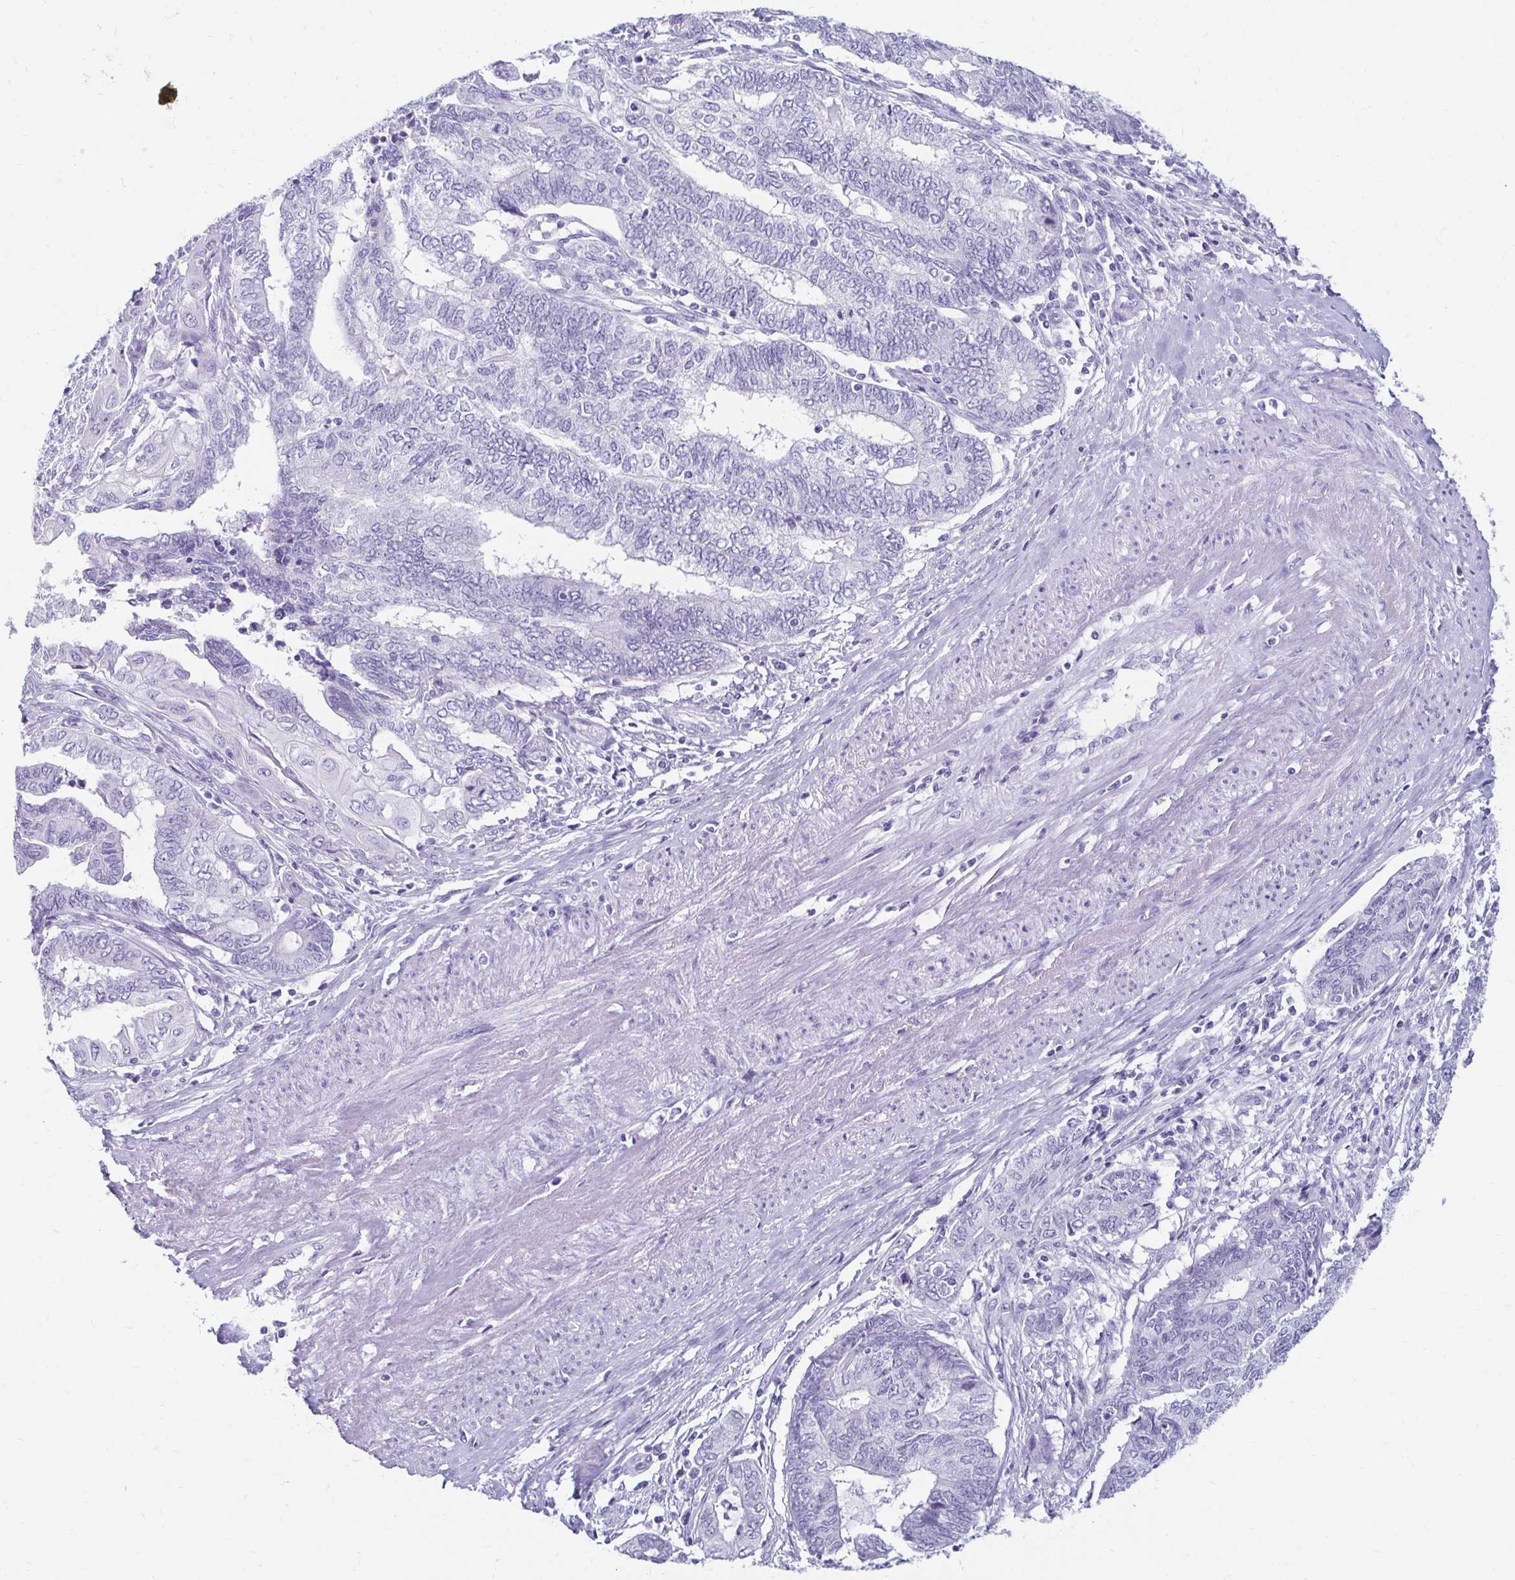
{"staining": {"intensity": "negative", "quantity": "none", "location": "none"}, "tissue": "endometrial cancer", "cell_type": "Tumor cells", "image_type": "cancer", "snomed": [{"axis": "morphology", "description": "Adenocarcinoma, NOS"}, {"axis": "topography", "description": "Uterus"}, {"axis": "topography", "description": "Endometrium"}], "caption": "The histopathology image shows no staining of tumor cells in adenocarcinoma (endometrial).", "gene": "CST6", "patient": {"sex": "female", "age": 70}}